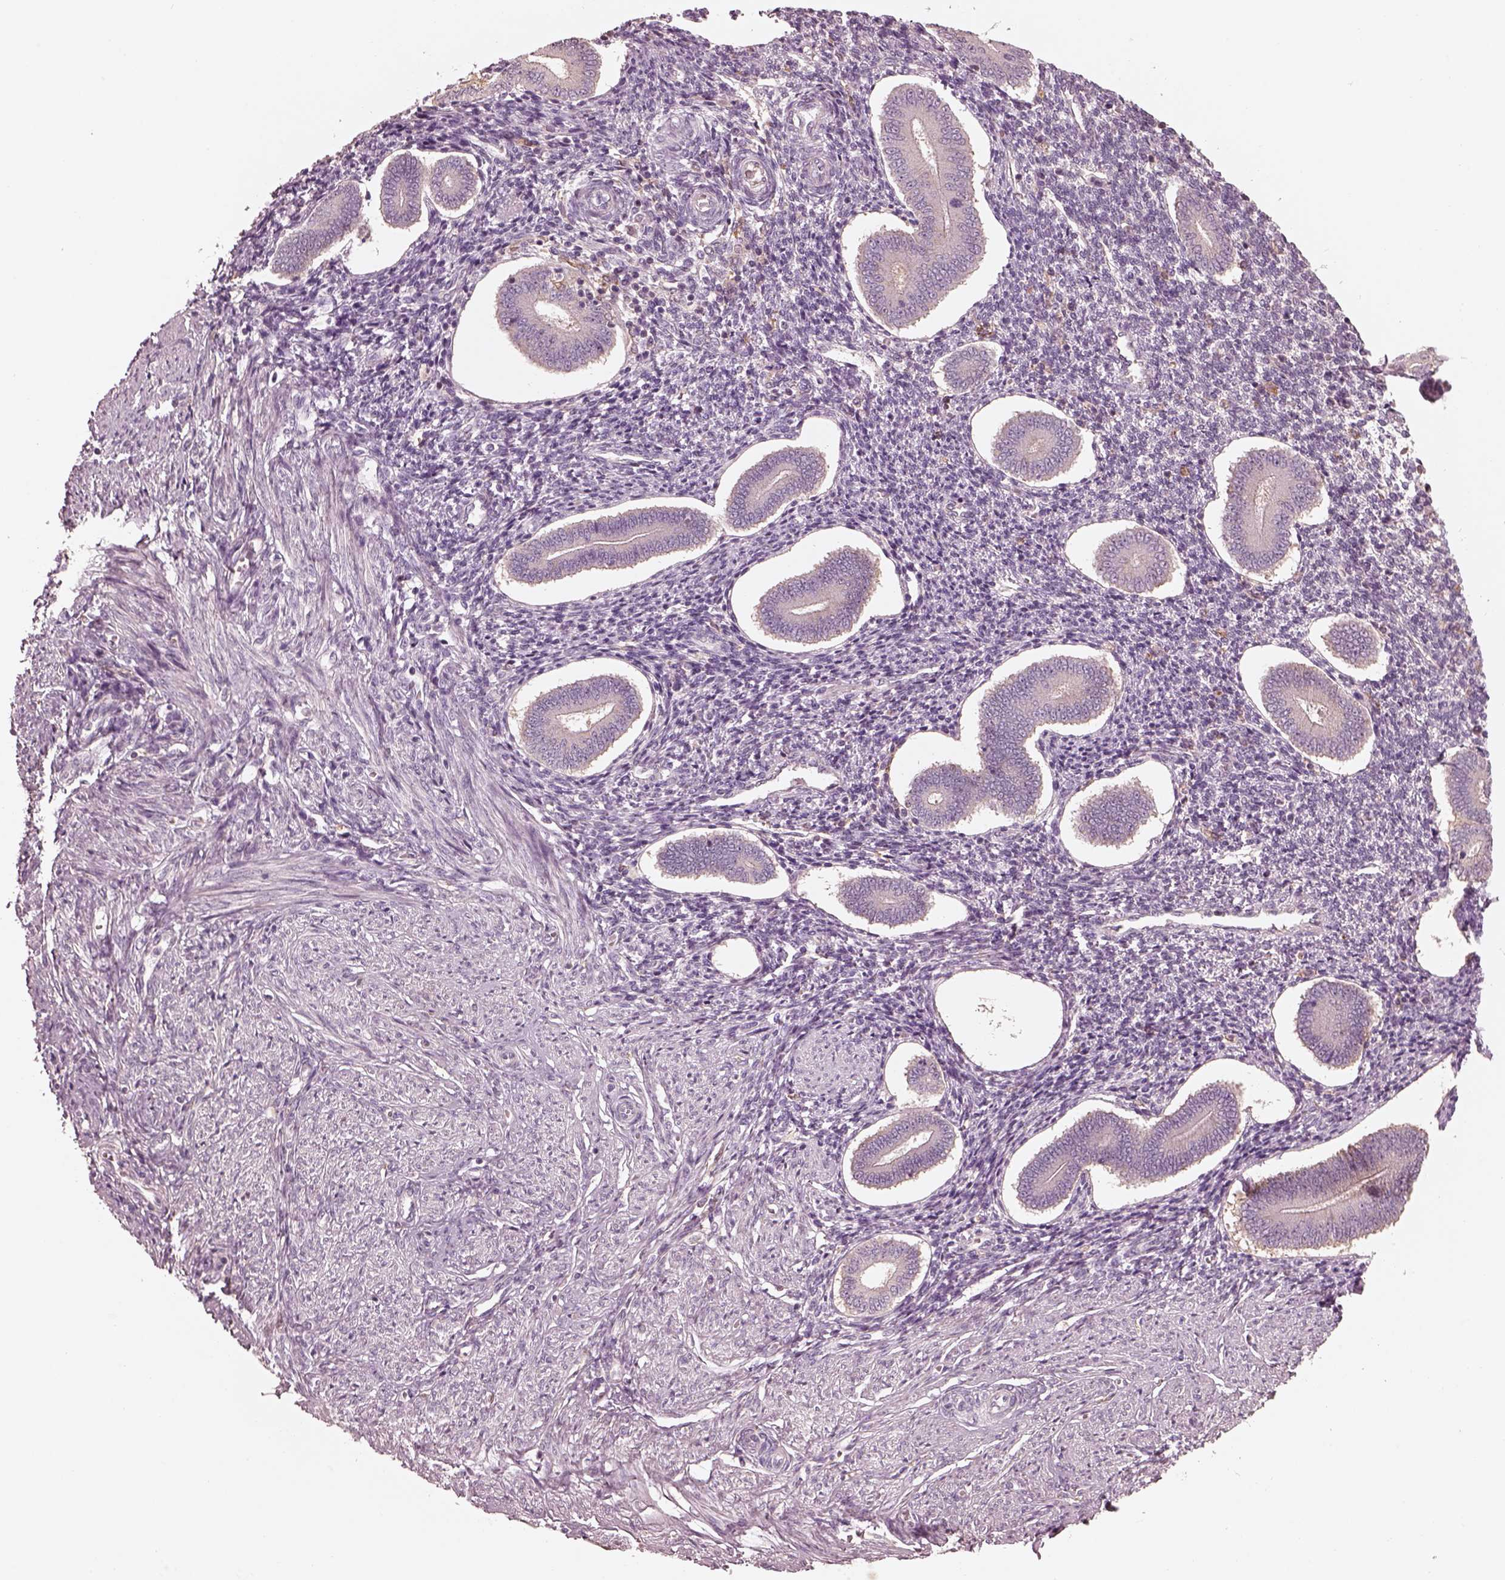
{"staining": {"intensity": "negative", "quantity": "none", "location": "none"}, "tissue": "endometrium", "cell_type": "Cells in endometrial stroma", "image_type": "normal", "snomed": [{"axis": "morphology", "description": "Normal tissue, NOS"}, {"axis": "topography", "description": "Endometrium"}], "caption": "A histopathology image of human endometrium is negative for staining in cells in endometrial stroma. (Stains: DAB (3,3'-diaminobenzidine) immunohistochemistry (IHC) with hematoxylin counter stain, Microscopy: brightfield microscopy at high magnification).", "gene": "VWA5B1", "patient": {"sex": "female", "age": 40}}